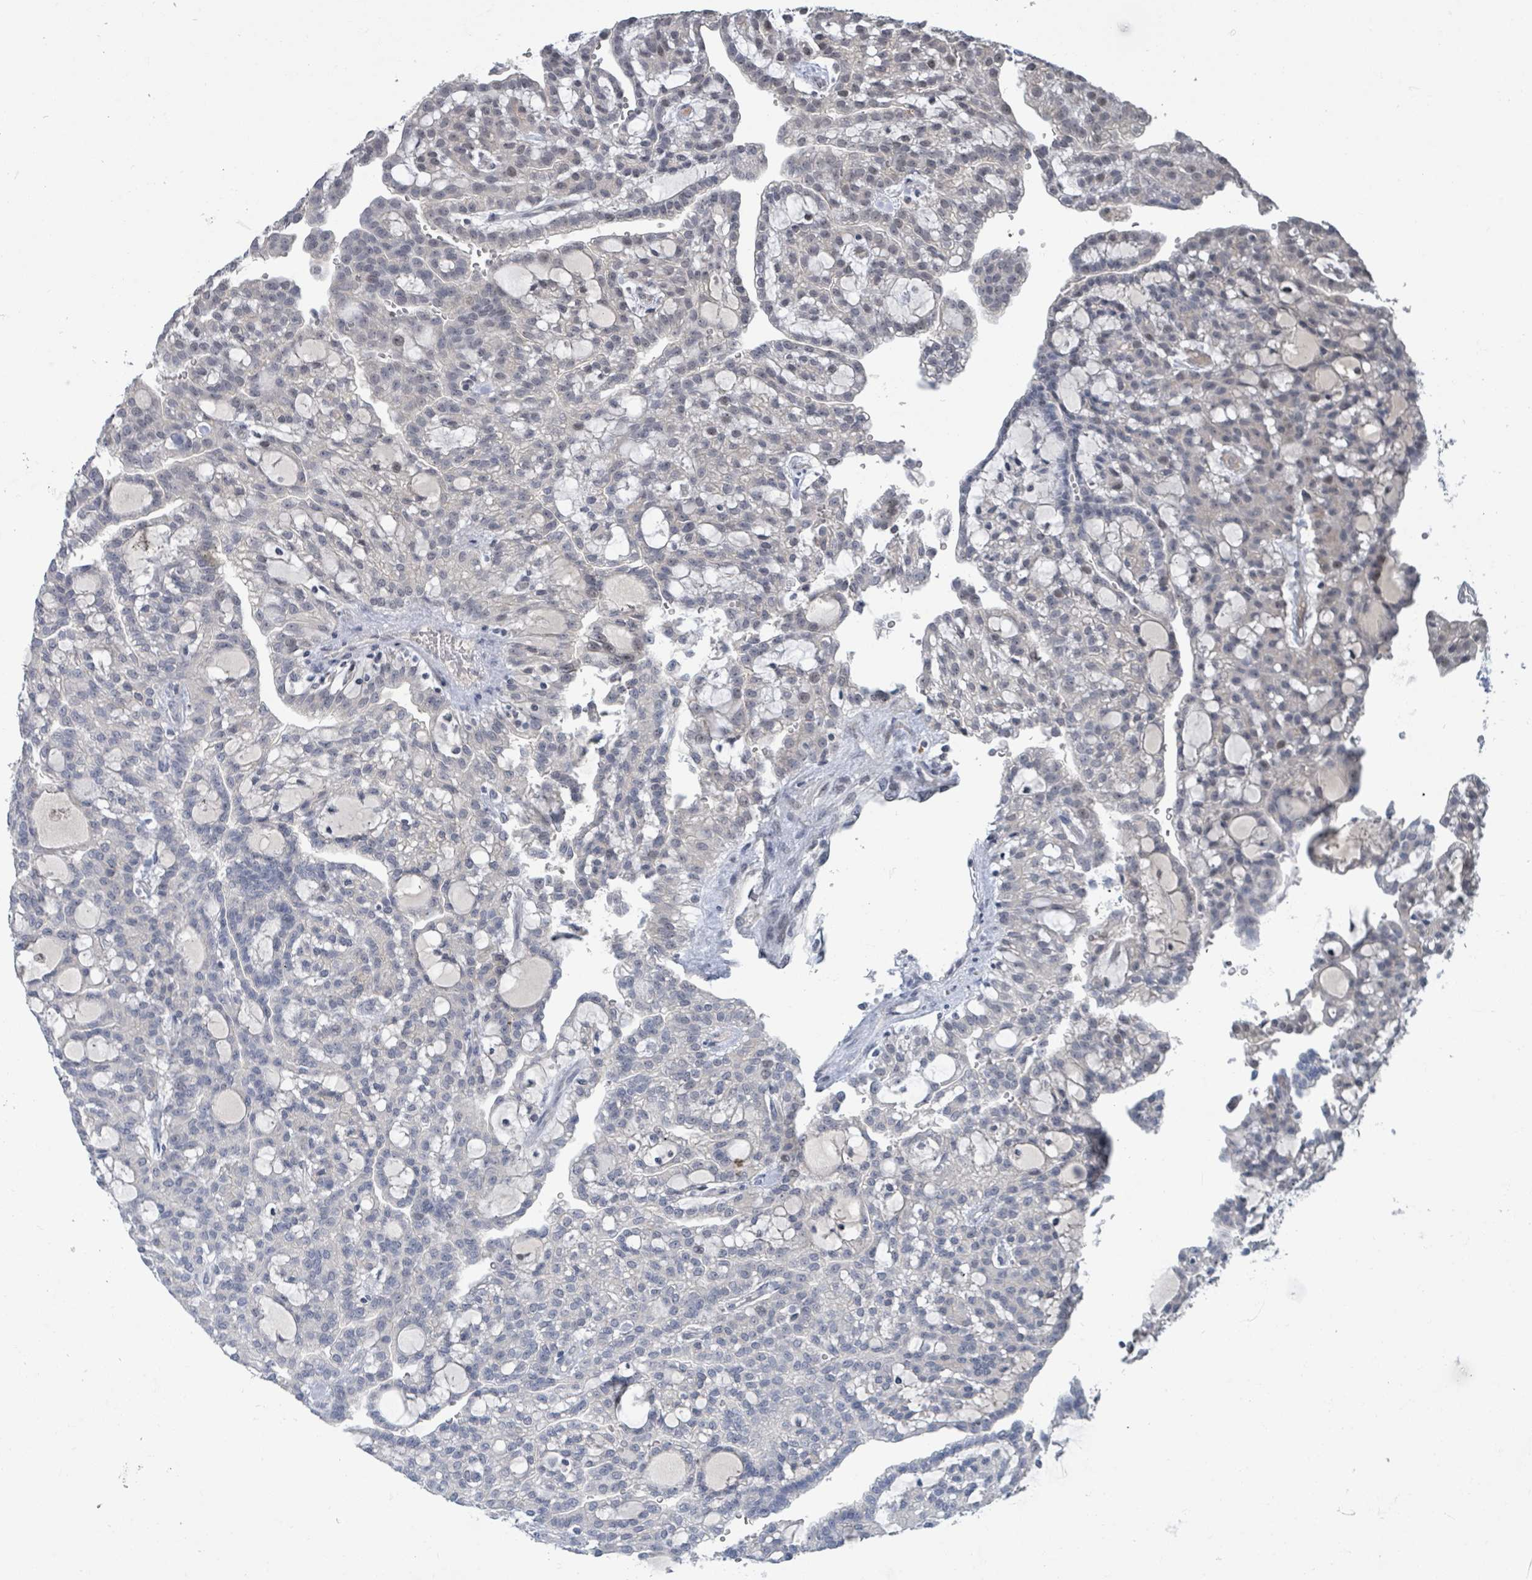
{"staining": {"intensity": "weak", "quantity": "25%-75%", "location": "nuclear"}, "tissue": "renal cancer", "cell_type": "Tumor cells", "image_type": "cancer", "snomed": [{"axis": "morphology", "description": "Adenocarcinoma, NOS"}, {"axis": "topography", "description": "Kidney"}], "caption": "Brown immunohistochemical staining in renal cancer exhibits weak nuclear positivity in approximately 25%-75% of tumor cells.", "gene": "ZBTB14", "patient": {"sex": "male", "age": 63}}